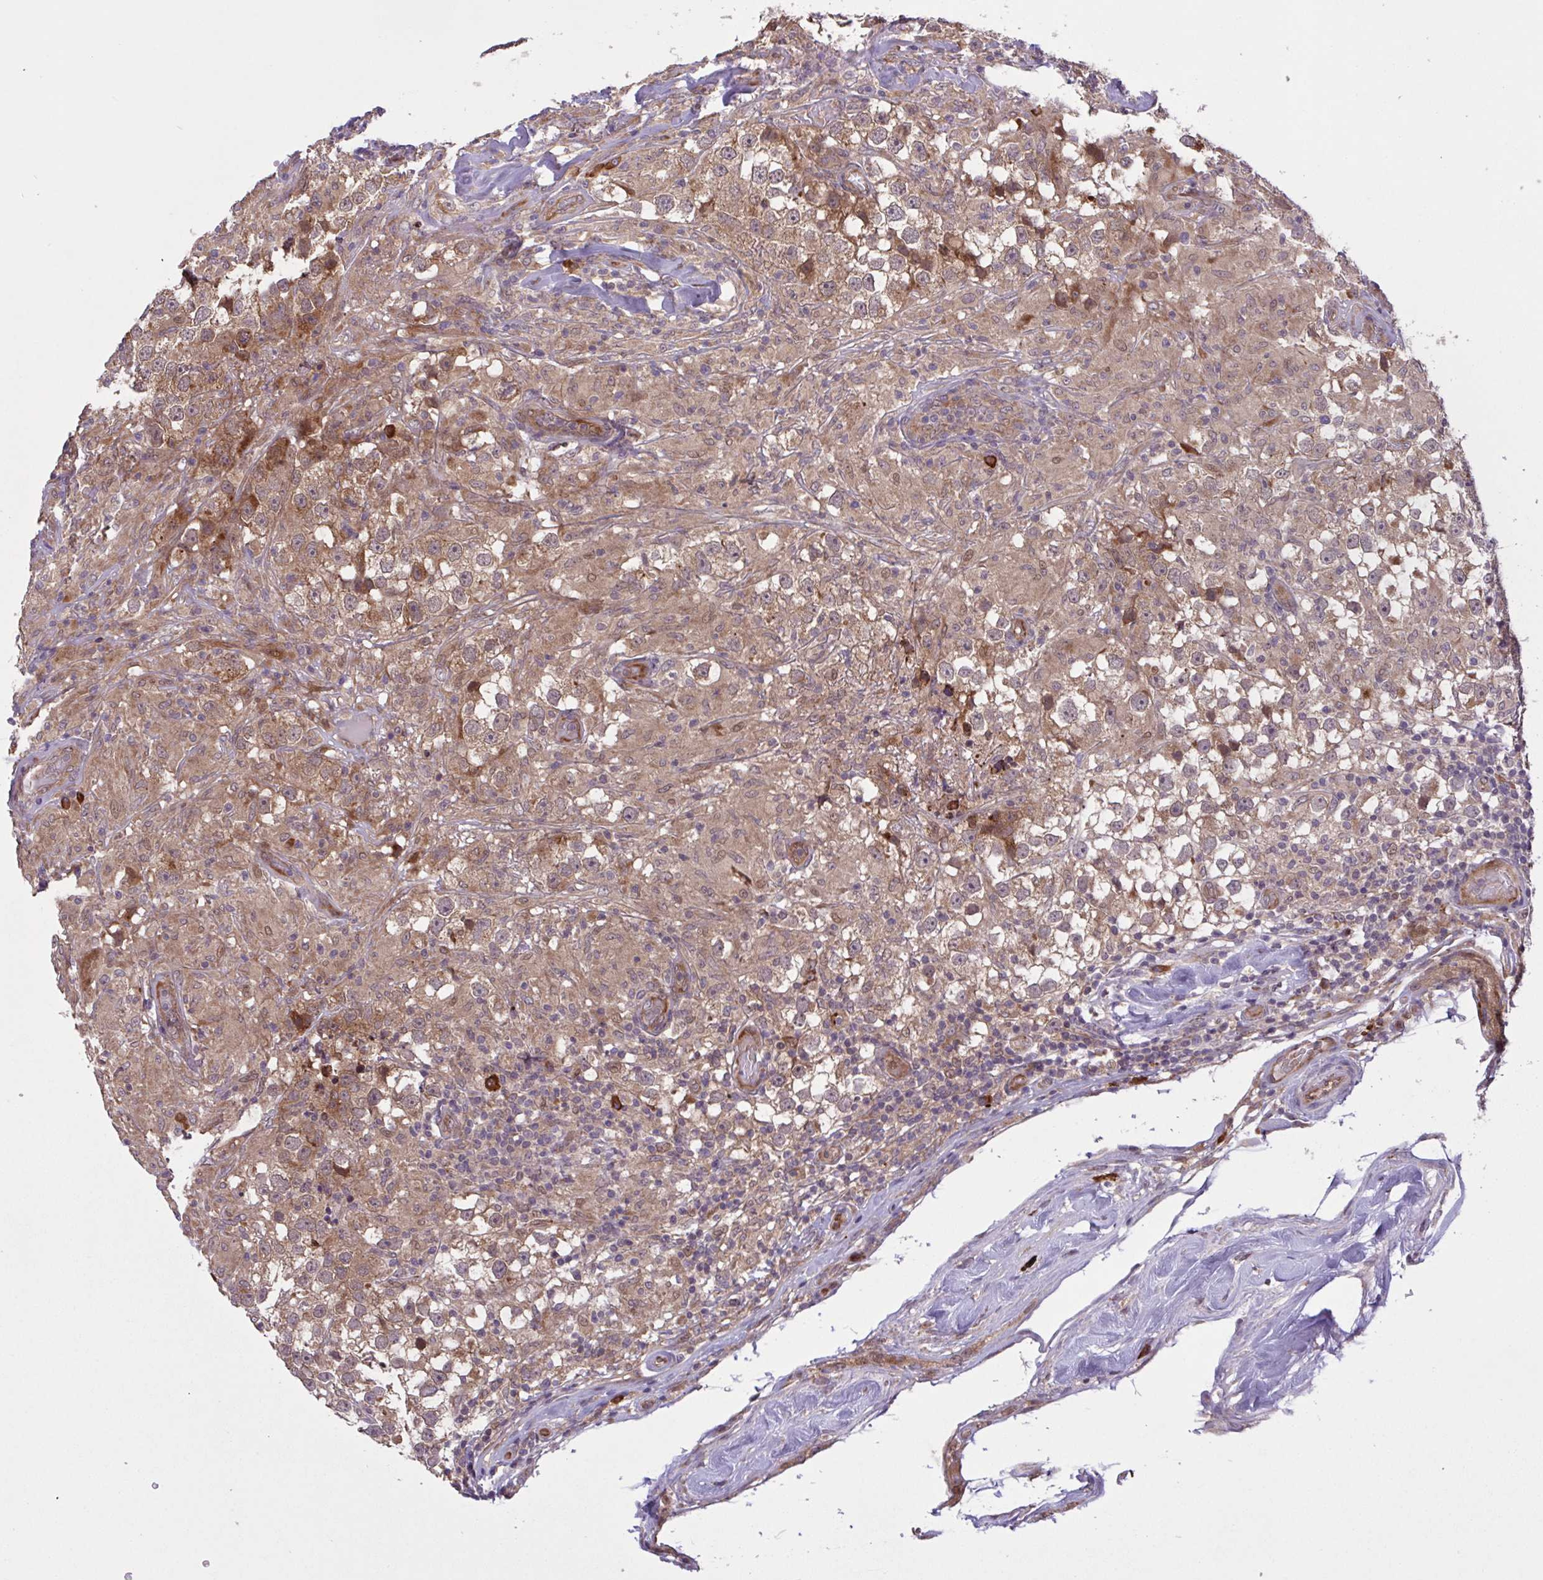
{"staining": {"intensity": "moderate", "quantity": ">75%", "location": "cytoplasmic/membranous"}, "tissue": "testis cancer", "cell_type": "Tumor cells", "image_type": "cancer", "snomed": [{"axis": "morphology", "description": "Seminoma, NOS"}, {"axis": "topography", "description": "Testis"}], "caption": "This is a histology image of IHC staining of testis cancer, which shows moderate expression in the cytoplasmic/membranous of tumor cells.", "gene": "INTS10", "patient": {"sex": "male", "age": 46}}